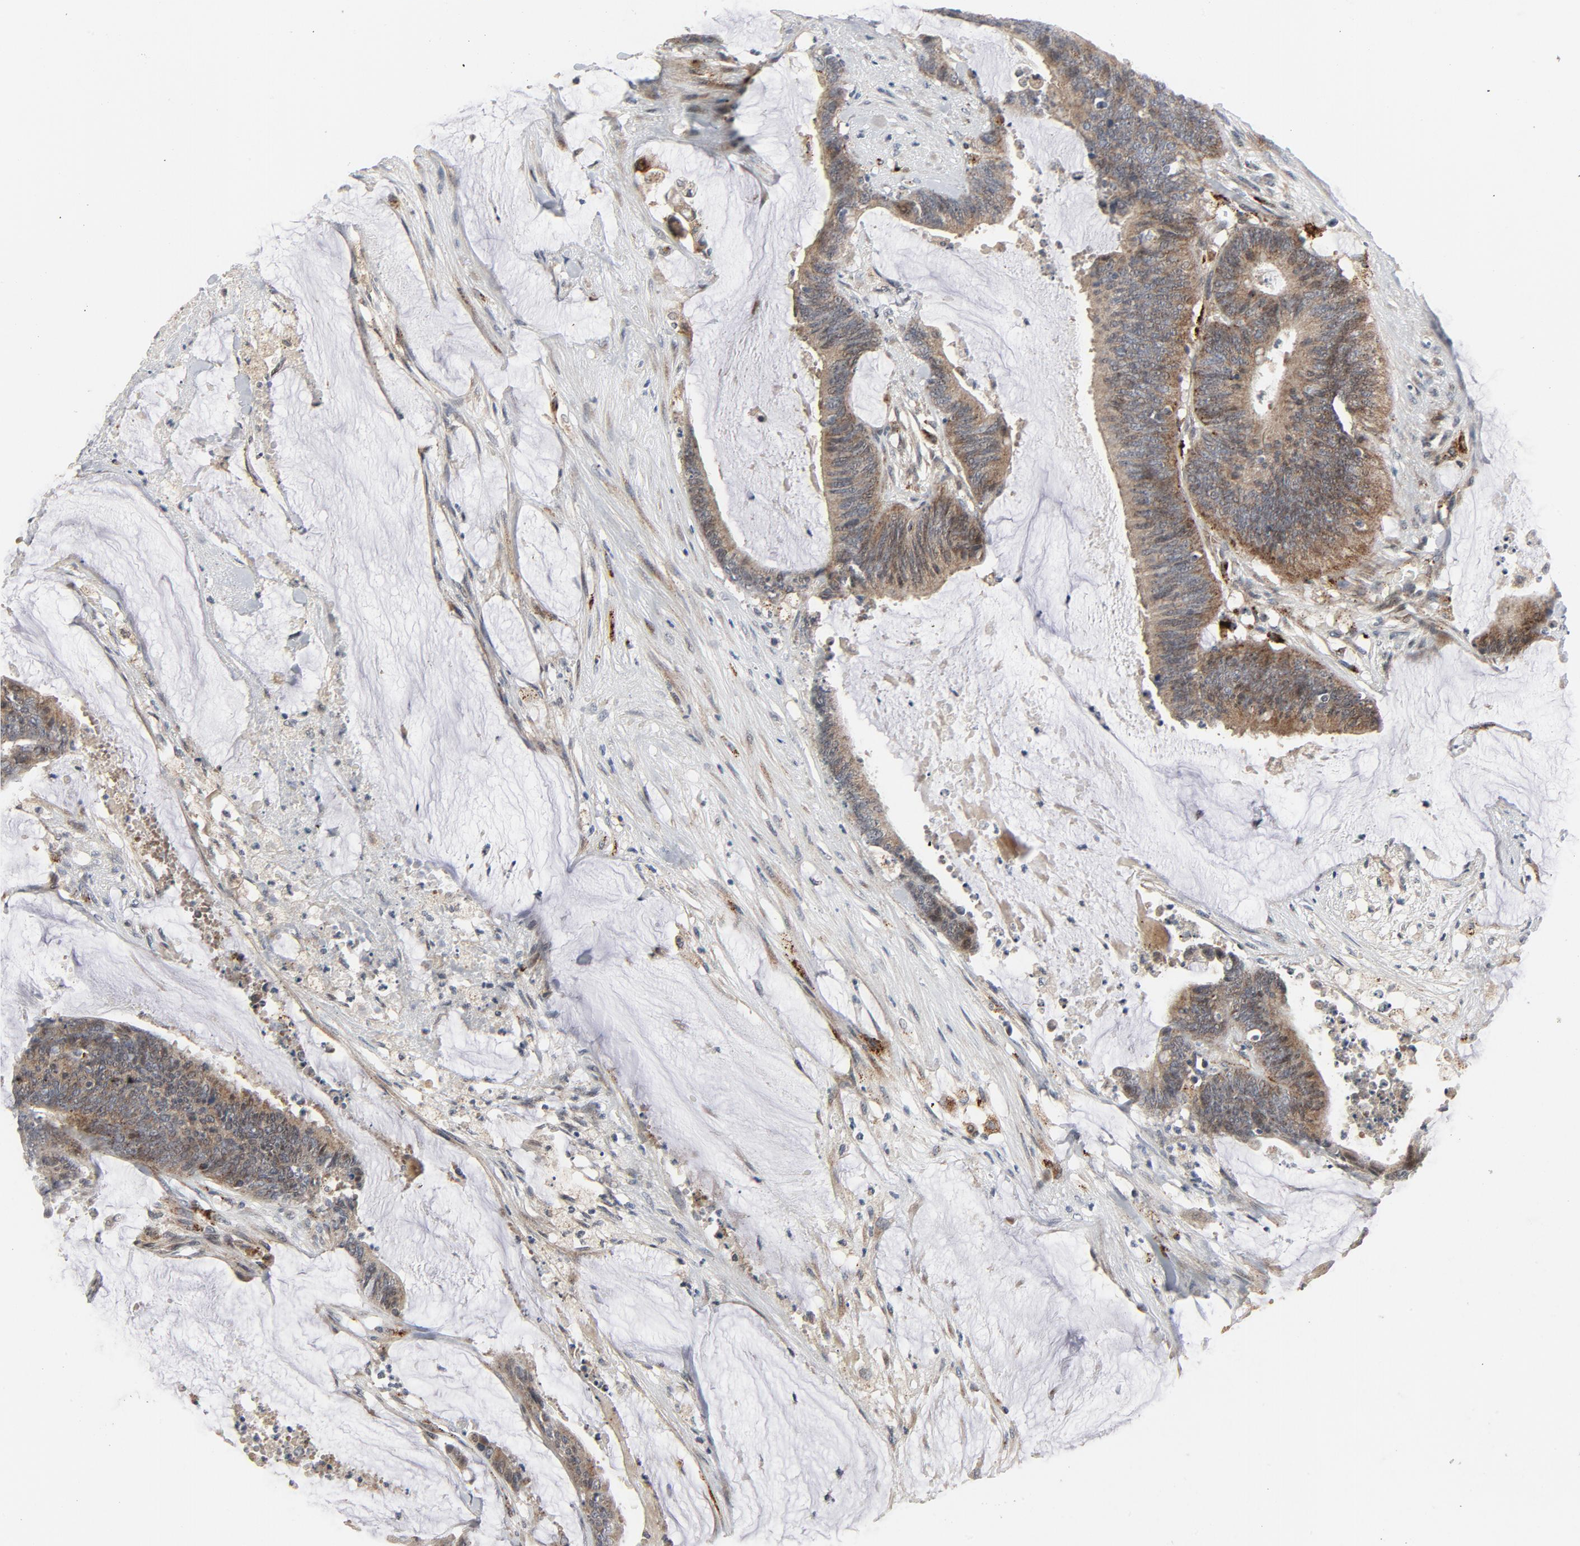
{"staining": {"intensity": "moderate", "quantity": ">75%", "location": "cytoplasmic/membranous"}, "tissue": "colorectal cancer", "cell_type": "Tumor cells", "image_type": "cancer", "snomed": [{"axis": "morphology", "description": "Adenocarcinoma, NOS"}, {"axis": "topography", "description": "Rectum"}], "caption": "High-magnification brightfield microscopy of colorectal cancer (adenocarcinoma) stained with DAB (brown) and counterstained with hematoxylin (blue). tumor cells exhibit moderate cytoplasmic/membranous expression is present in approximately>75% of cells. (DAB IHC, brown staining for protein, blue staining for nuclei).", "gene": "AKT2", "patient": {"sex": "female", "age": 66}}